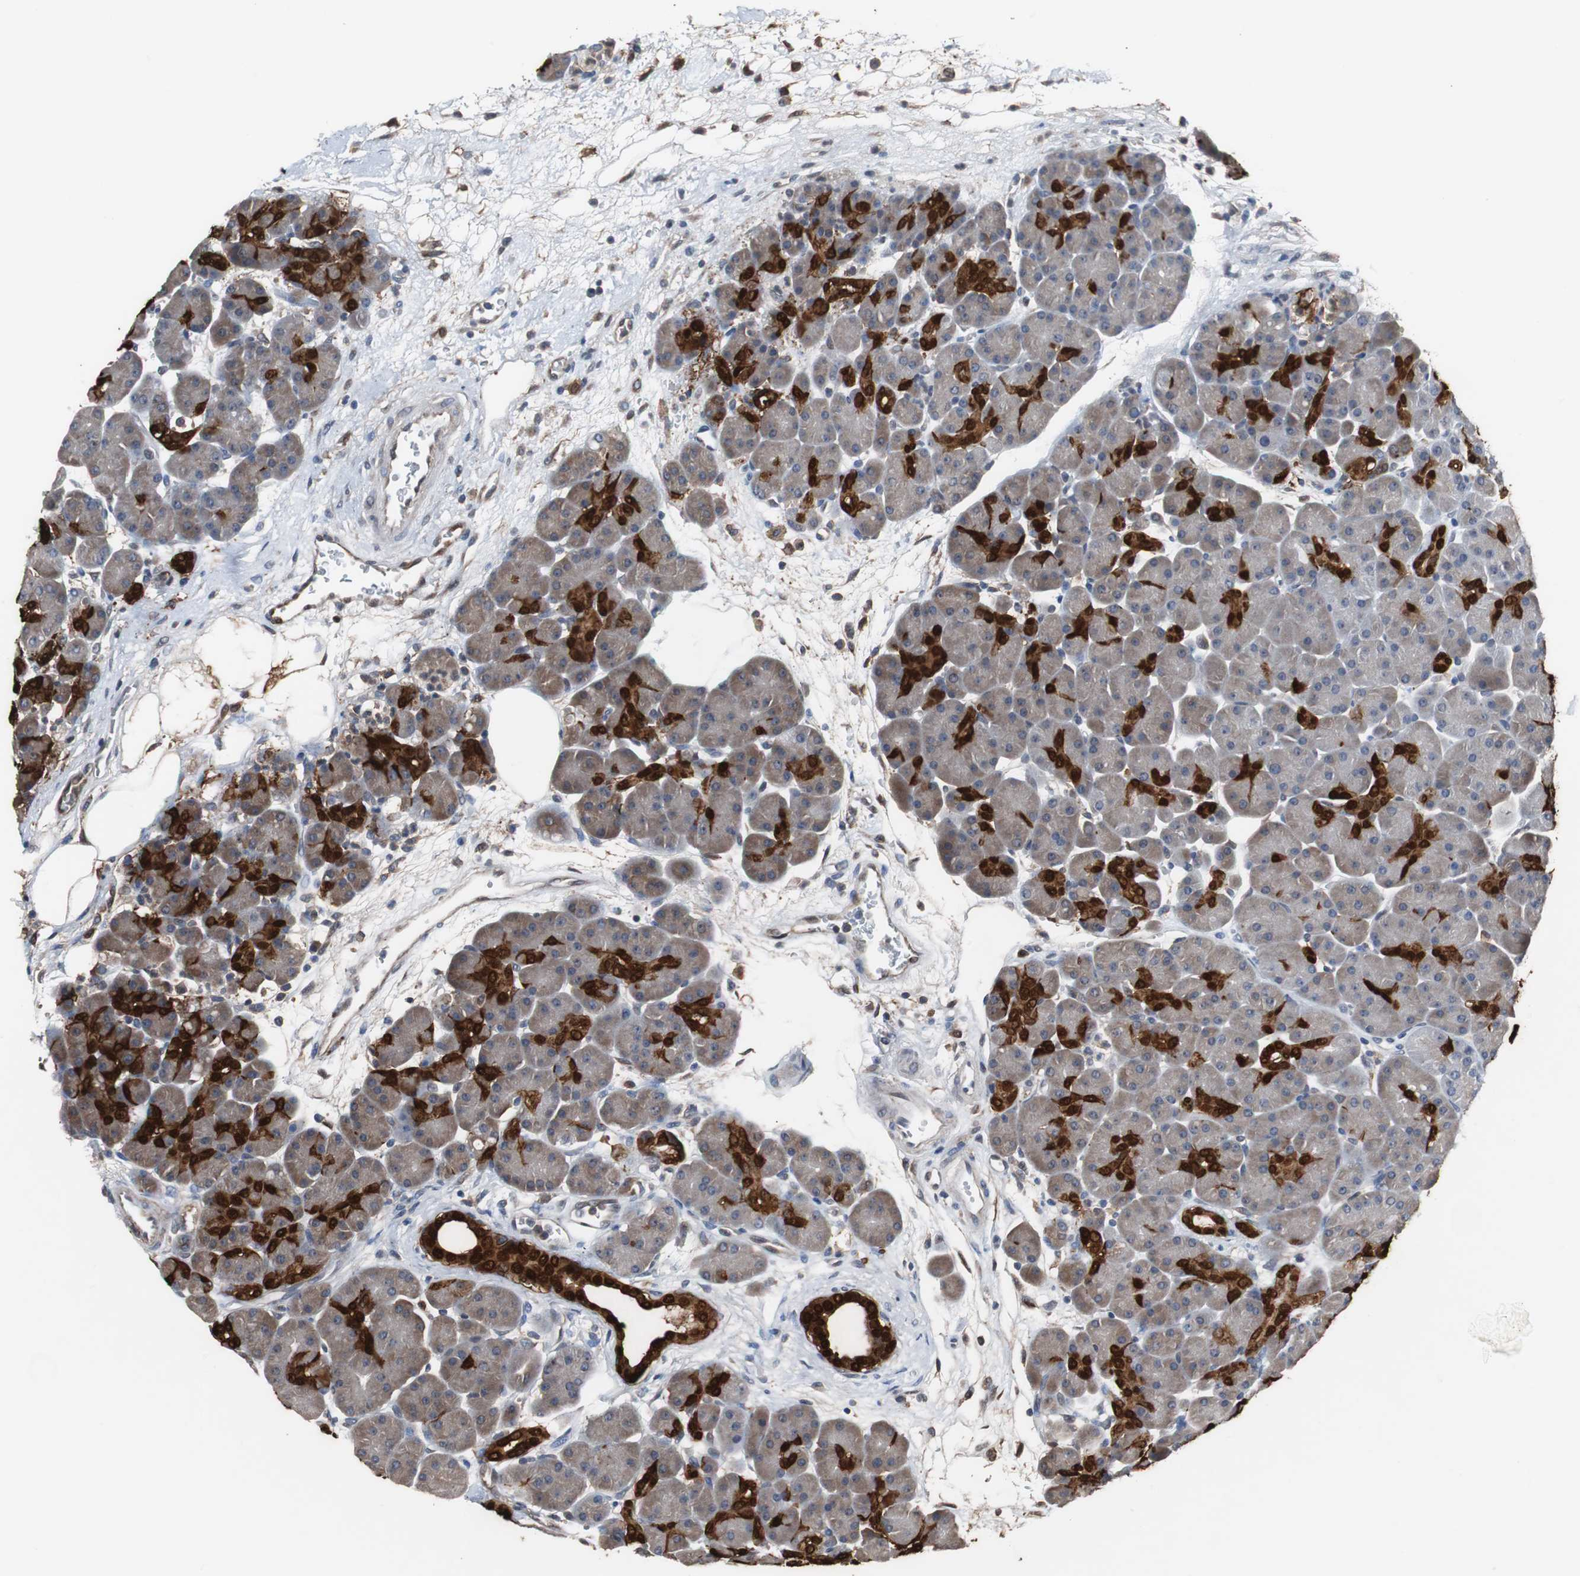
{"staining": {"intensity": "strong", "quantity": "<25%", "location": "cytoplasmic/membranous,nuclear"}, "tissue": "pancreas", "cell_type": "Exocrine glandular cells", "image_type": "normal", "snomed": [{"axis": "morphology", "description": "Normal tissue, NOS"}, {"axis": "topography", "description": "Pancreas"}], "caption": "The immunohistochemical stain shows strong cytoplasmic/membranous,nuclear expression in exocrine glandular cells of benign pancreas. (brown staining indicates protein expression, while blue staining denotes nuclei).", "gene": "ANXA4", "patient": {"sex": "male", "age": 66}}